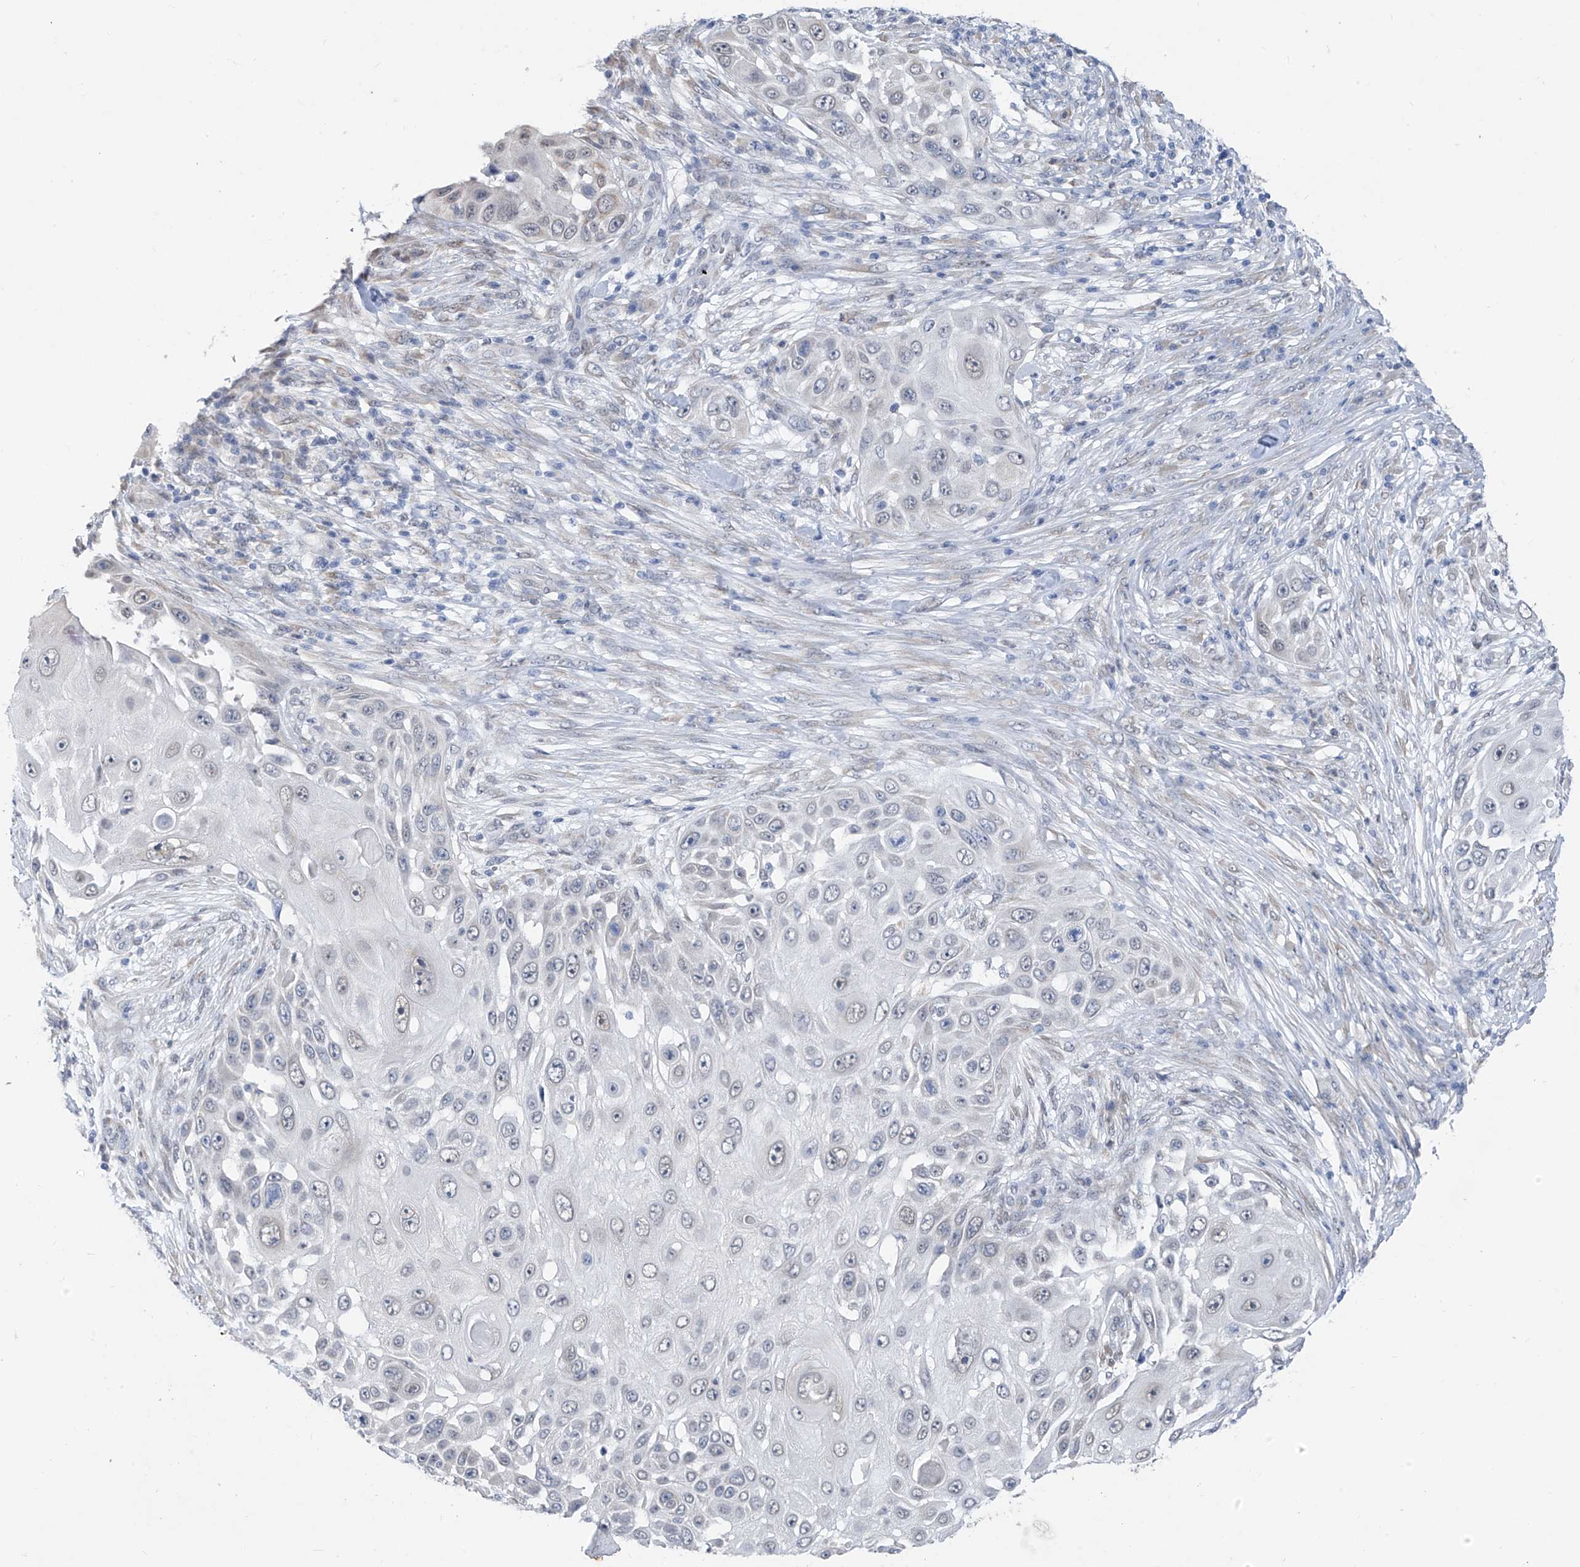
{"staining": {"intensity": "negative", "quantity": "none", "location": "none"}, "tissue": "skin cancer", "cell_type": "Tumor cells", "image_type": "cancer", "snomed": [{"axis": "morphology", "description": "Squamous cell carcinoma, NOS"}, {"axis": "topography", "description": "Skin"}], "caption": "The histopathology image shows no staining of tumor cells in skin cancer (squamous cell carcinoma). (Stains: DAB immunohistochemistry (IHC) with hematoxylin counter stain, Microscopy: brightfield microscopy at high magnification).", "gene": "CYP4V2", "patient": {"sex": "female", "age": 44}}